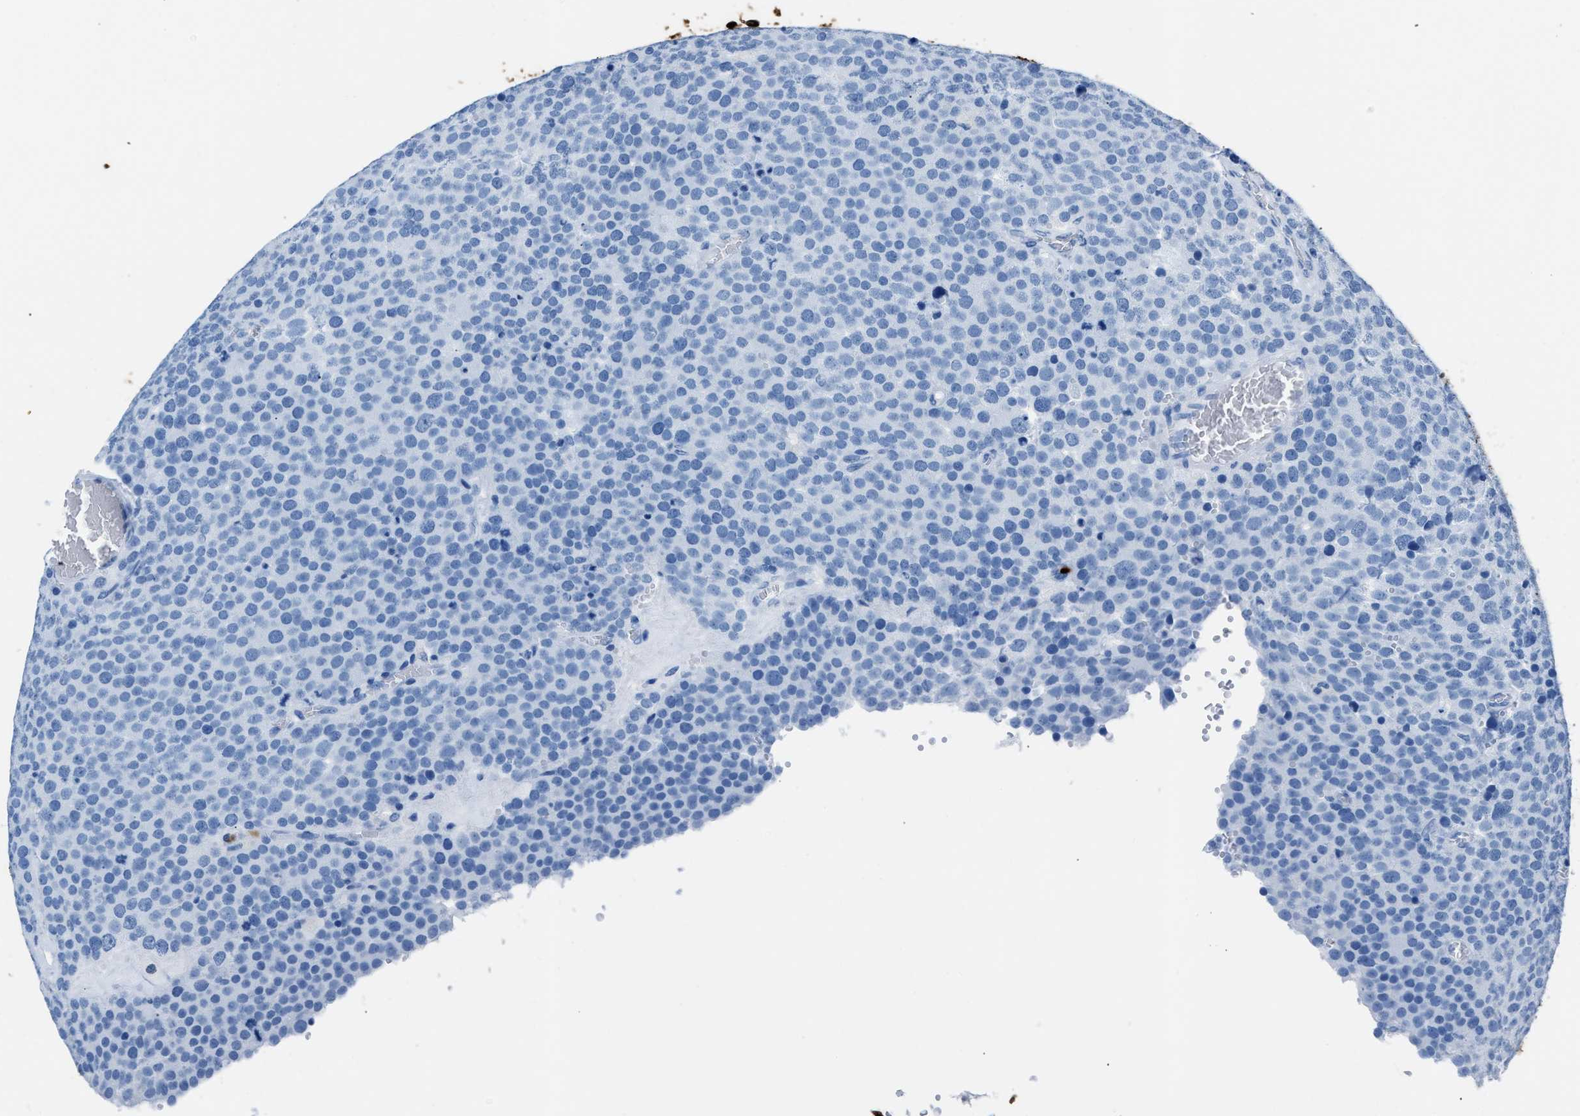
{"staining": {"intensity": "negative", "quantity": "none", "location": "none"}, "tissue": "testis cancer", "cell_type": "Tumor cells", "image_type": "cancer", "snomed": [{"axis": "morphology", "description": "Normal tissue, NOS"}, {"axis": "morphology", "description": "Seminoma, NOS"}, {"axis": "topography", "description": "Testis"}], "caption": "Human testis seminoma stained for a protein using IHC displays no positivity in tumor cells.", "gene": "S100P", "patient": {"sex": "male", "age": 71}}